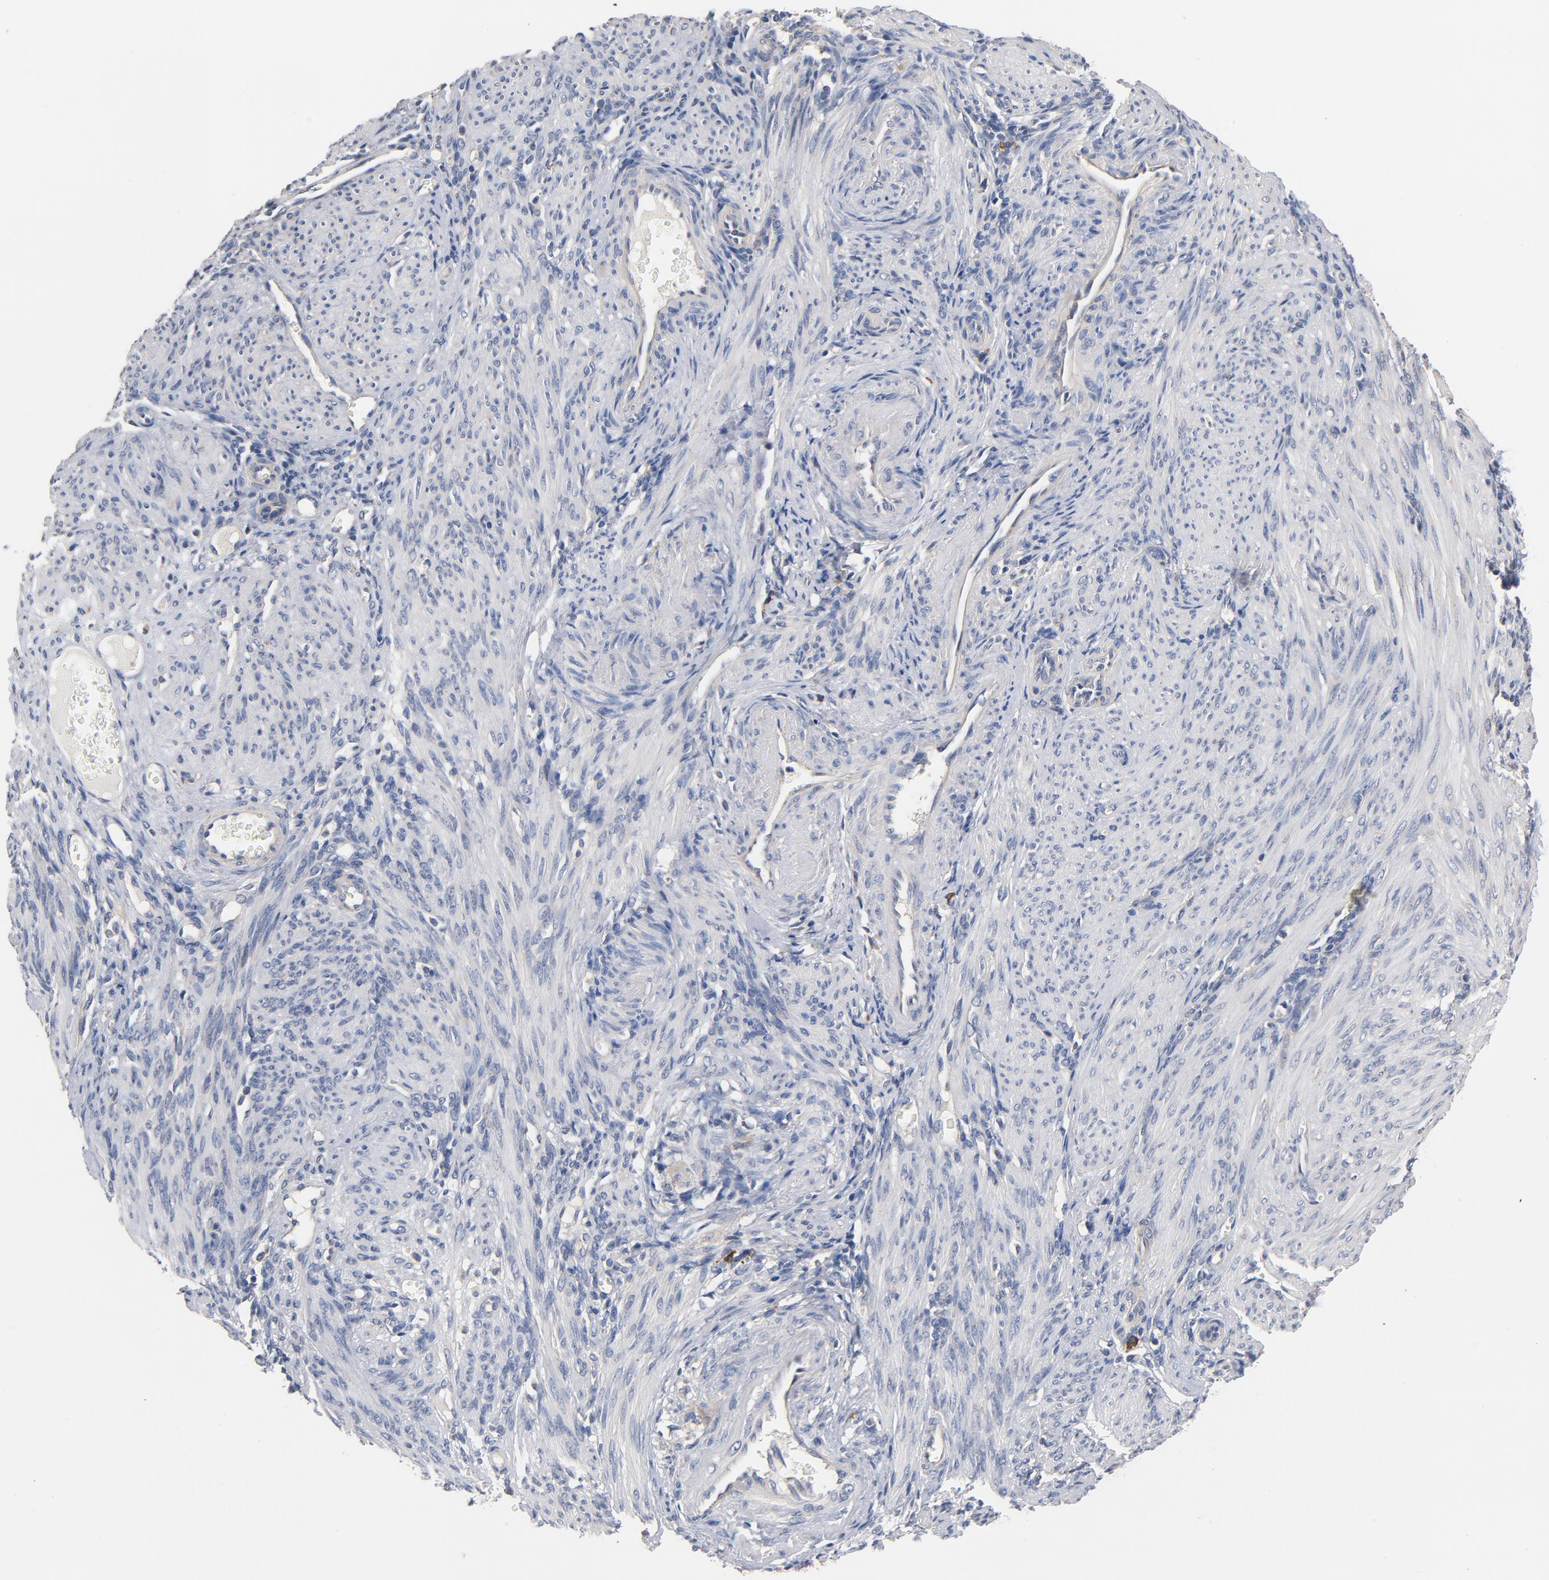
{"staining": {"intensity": "negative", "quantity": "none", "location": "none"}, "tissue": "endometrium", "cell_type": "Cells in endometrial stroma", "image_type": "normal", "snomed": [{"axis": "morphology", "description": "Normal tissue, NOS"}, {"axis": "topography", "description": "Endometrium"}], "caption": "Immunohistochemical staining of normal human endometrium reveals no significant staining in cells in endometrial stroma. (Immunohistochemistry, brightfield microscopy, high magnification).", "gene": "TLR4", "patient": {"sex": "female", "age": 72}}